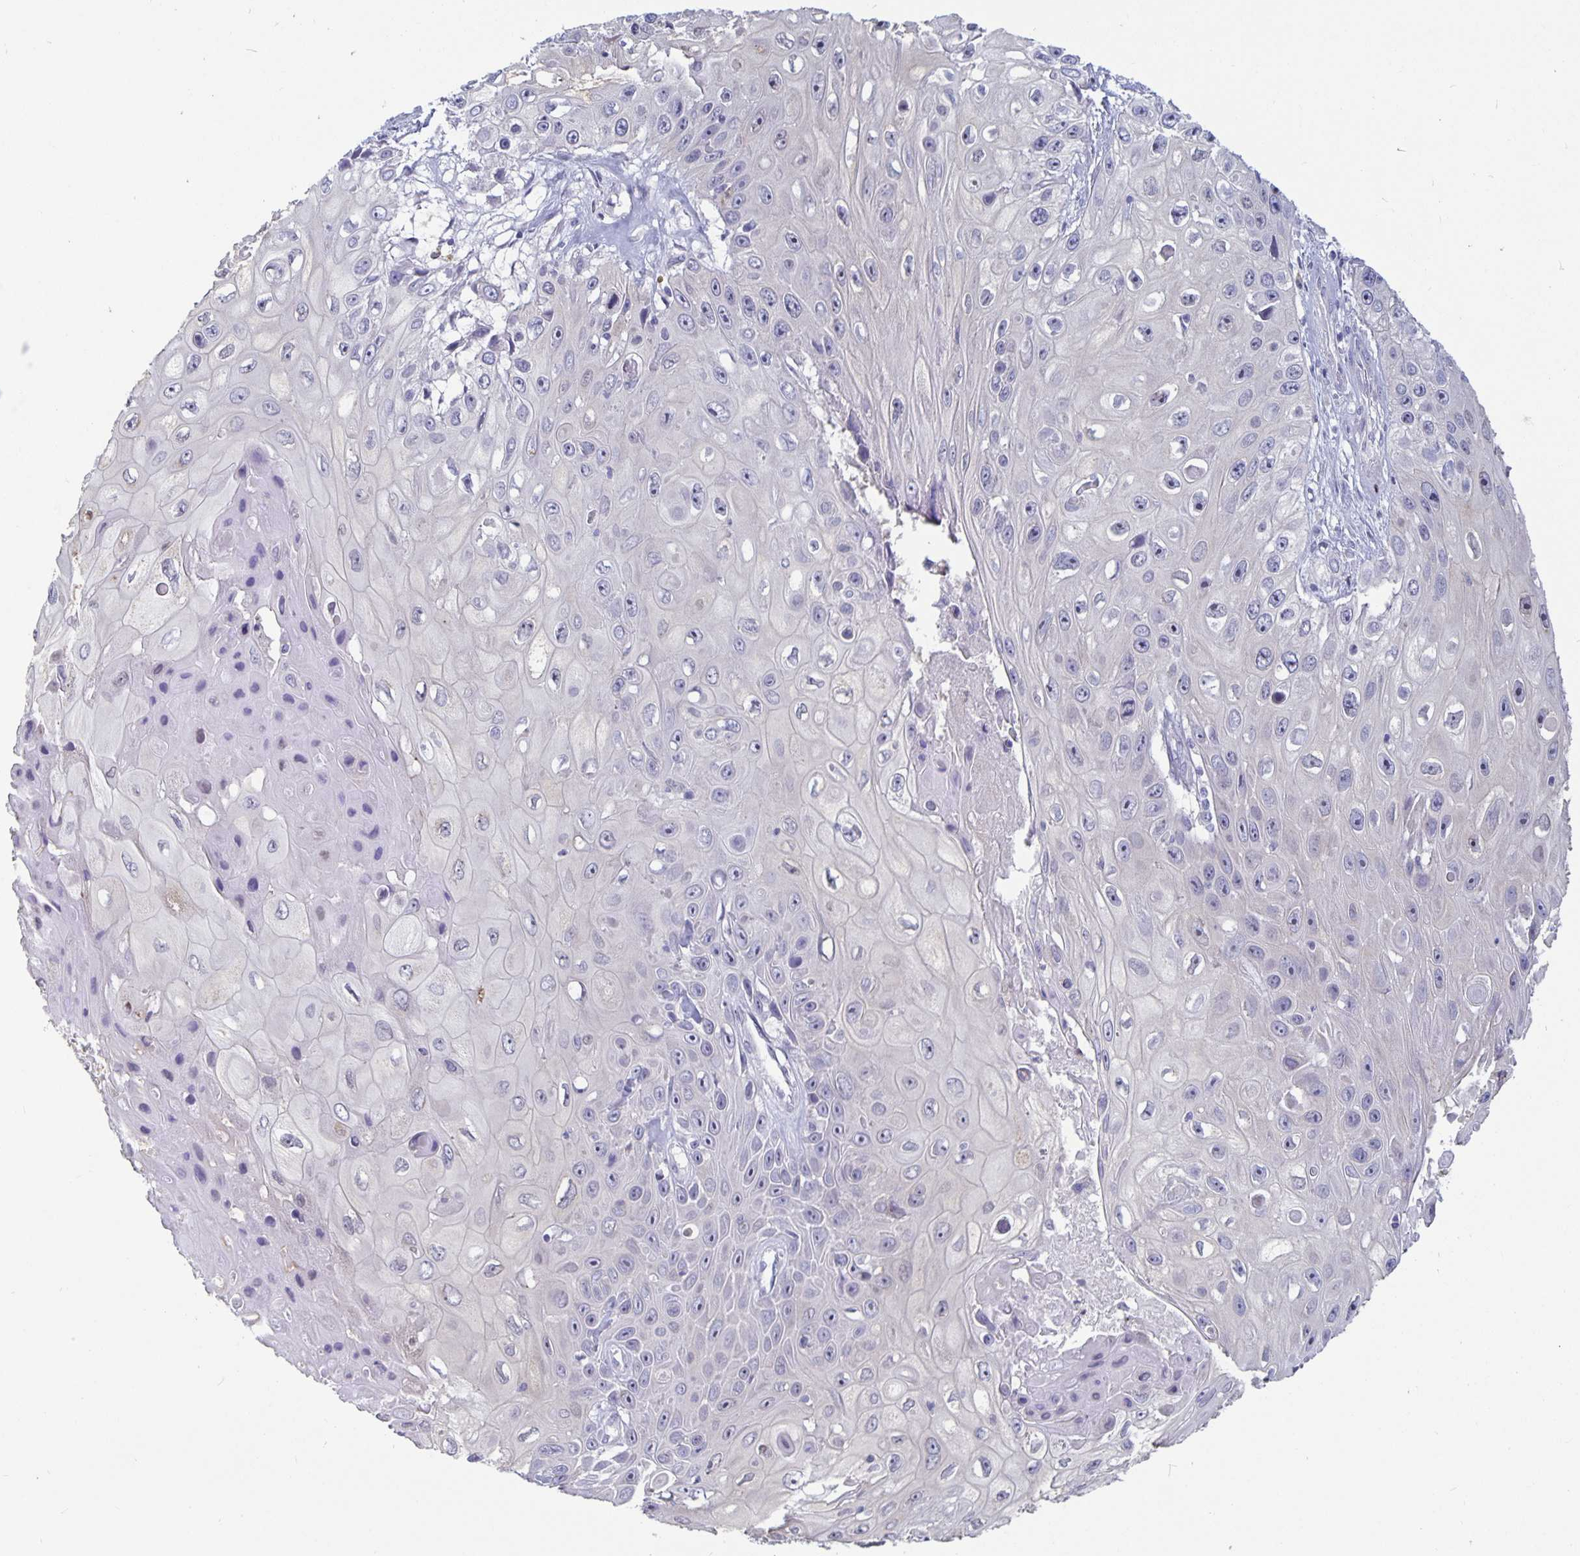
{"staining": {"intensity": "negative", "quantity": "none", "location": "none"}, "tissue": "skin cancer", "cell_type": "Tumor cells", "image_type": "cancer", "snomed": [{"axis": "morphology", "description": "Squamous cell carcinoma, NOS"}, {"axis": "topography", "description": "Skin"}], "caption": "Immunohistochemical staining of human squamous cell carcinoma (skin) demonstrates no significant positivity in tumor cells. (Stains: DAB (3,3'-diaminobenzidine) immunohistochemistry (IHC) with hematoxylin counter stain, Microscopy: brightfield microscopy at high magnification).", "gene": "PLCB3", "patient": {"sex": "male", "age": 82}}